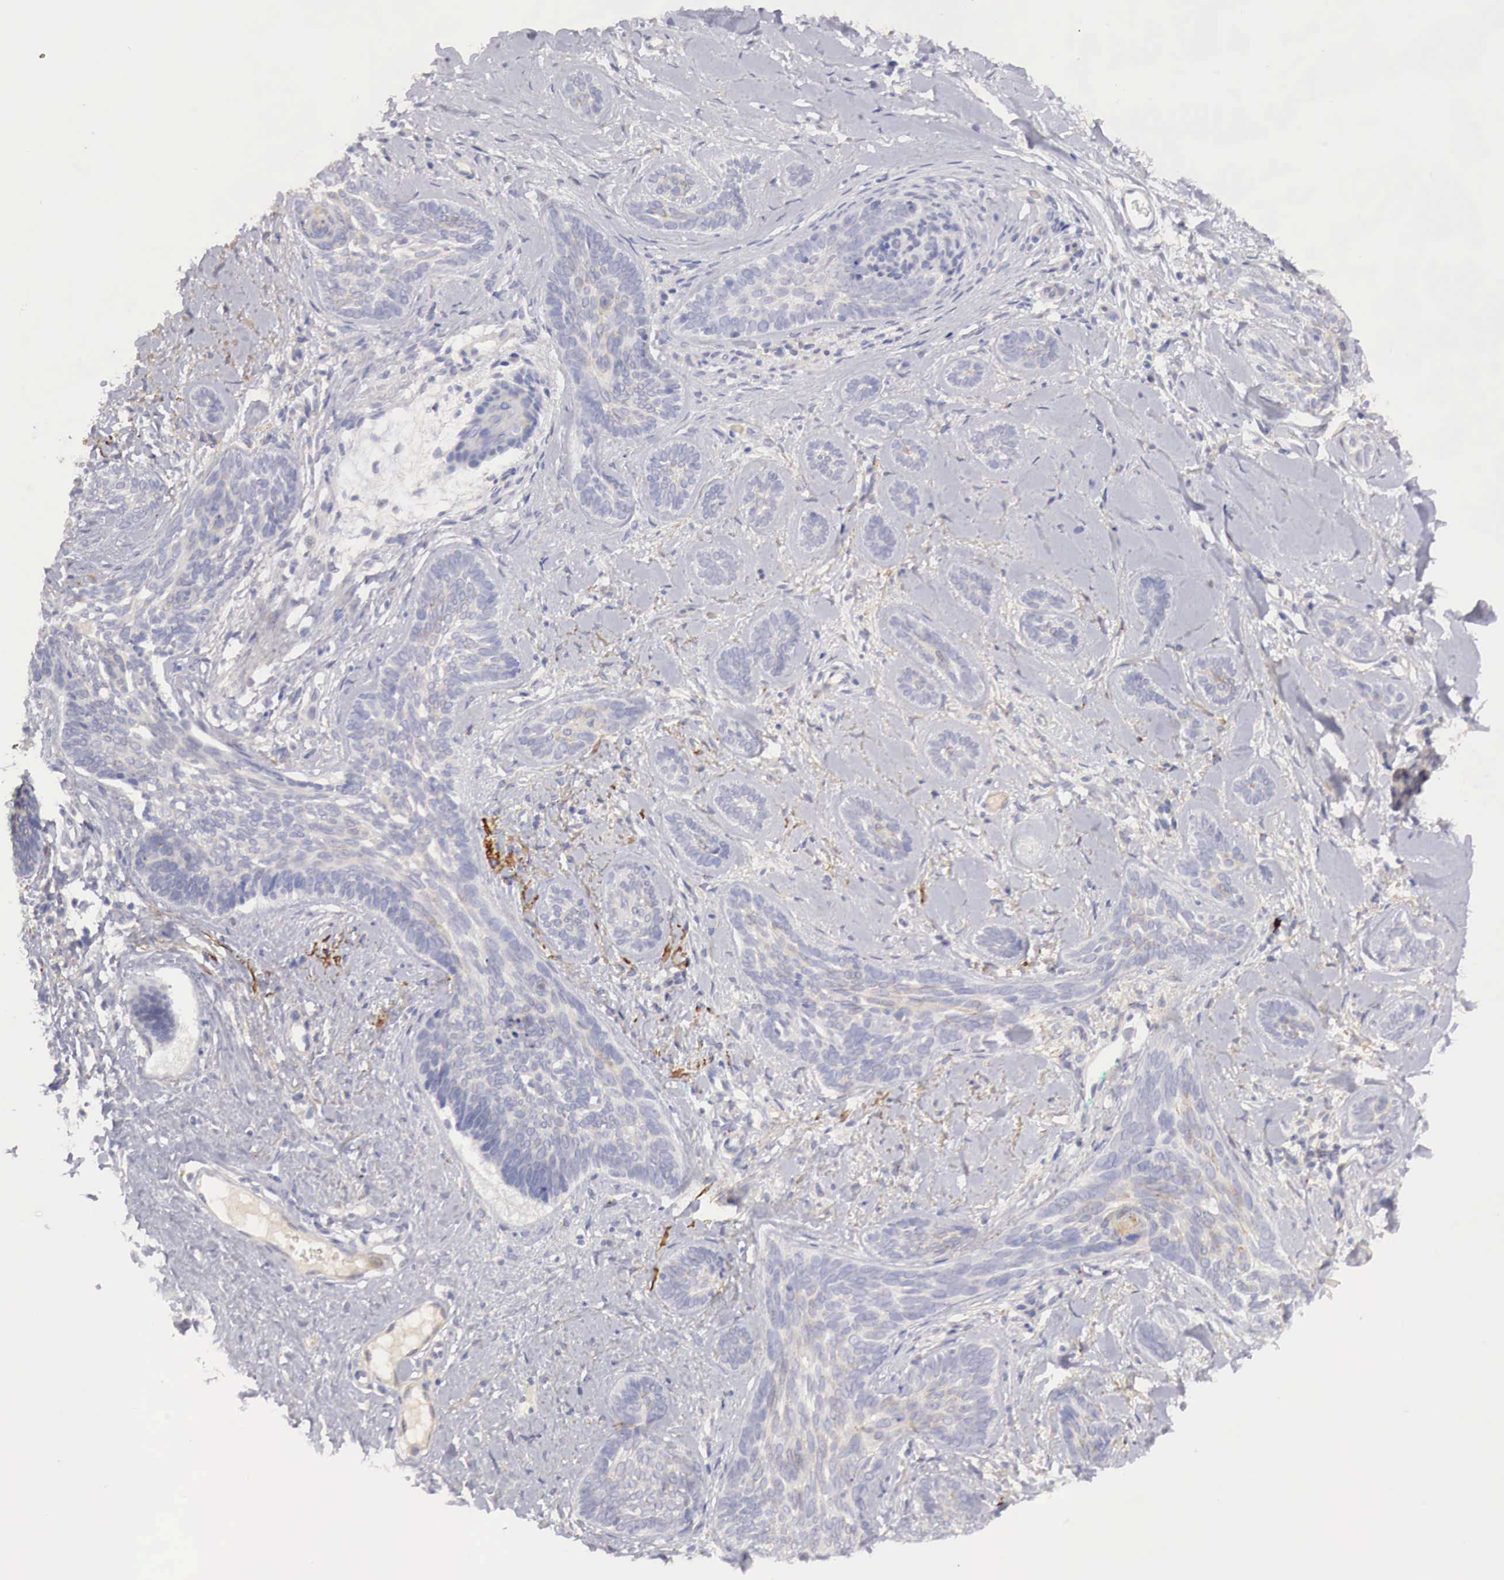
{"staining": {"intensity": "negative", "quantity": "none", "location": "none"}, "tissue": "skin cancer", "cell_type": "Tumor cells", "image_type": "cancer", "snomed": [{"axis": "morphology", "description": "Basal cell carcinoma"}, {"axis": "topography", "description": "Skin"}], "caption": "Skin cancer (basal cell carcinoma) was stained to show a protein in brown. There is no significant staining in tumor cells.", "gene": "KLHDC7B", "patient": {"sex": "female", "age": 81}}